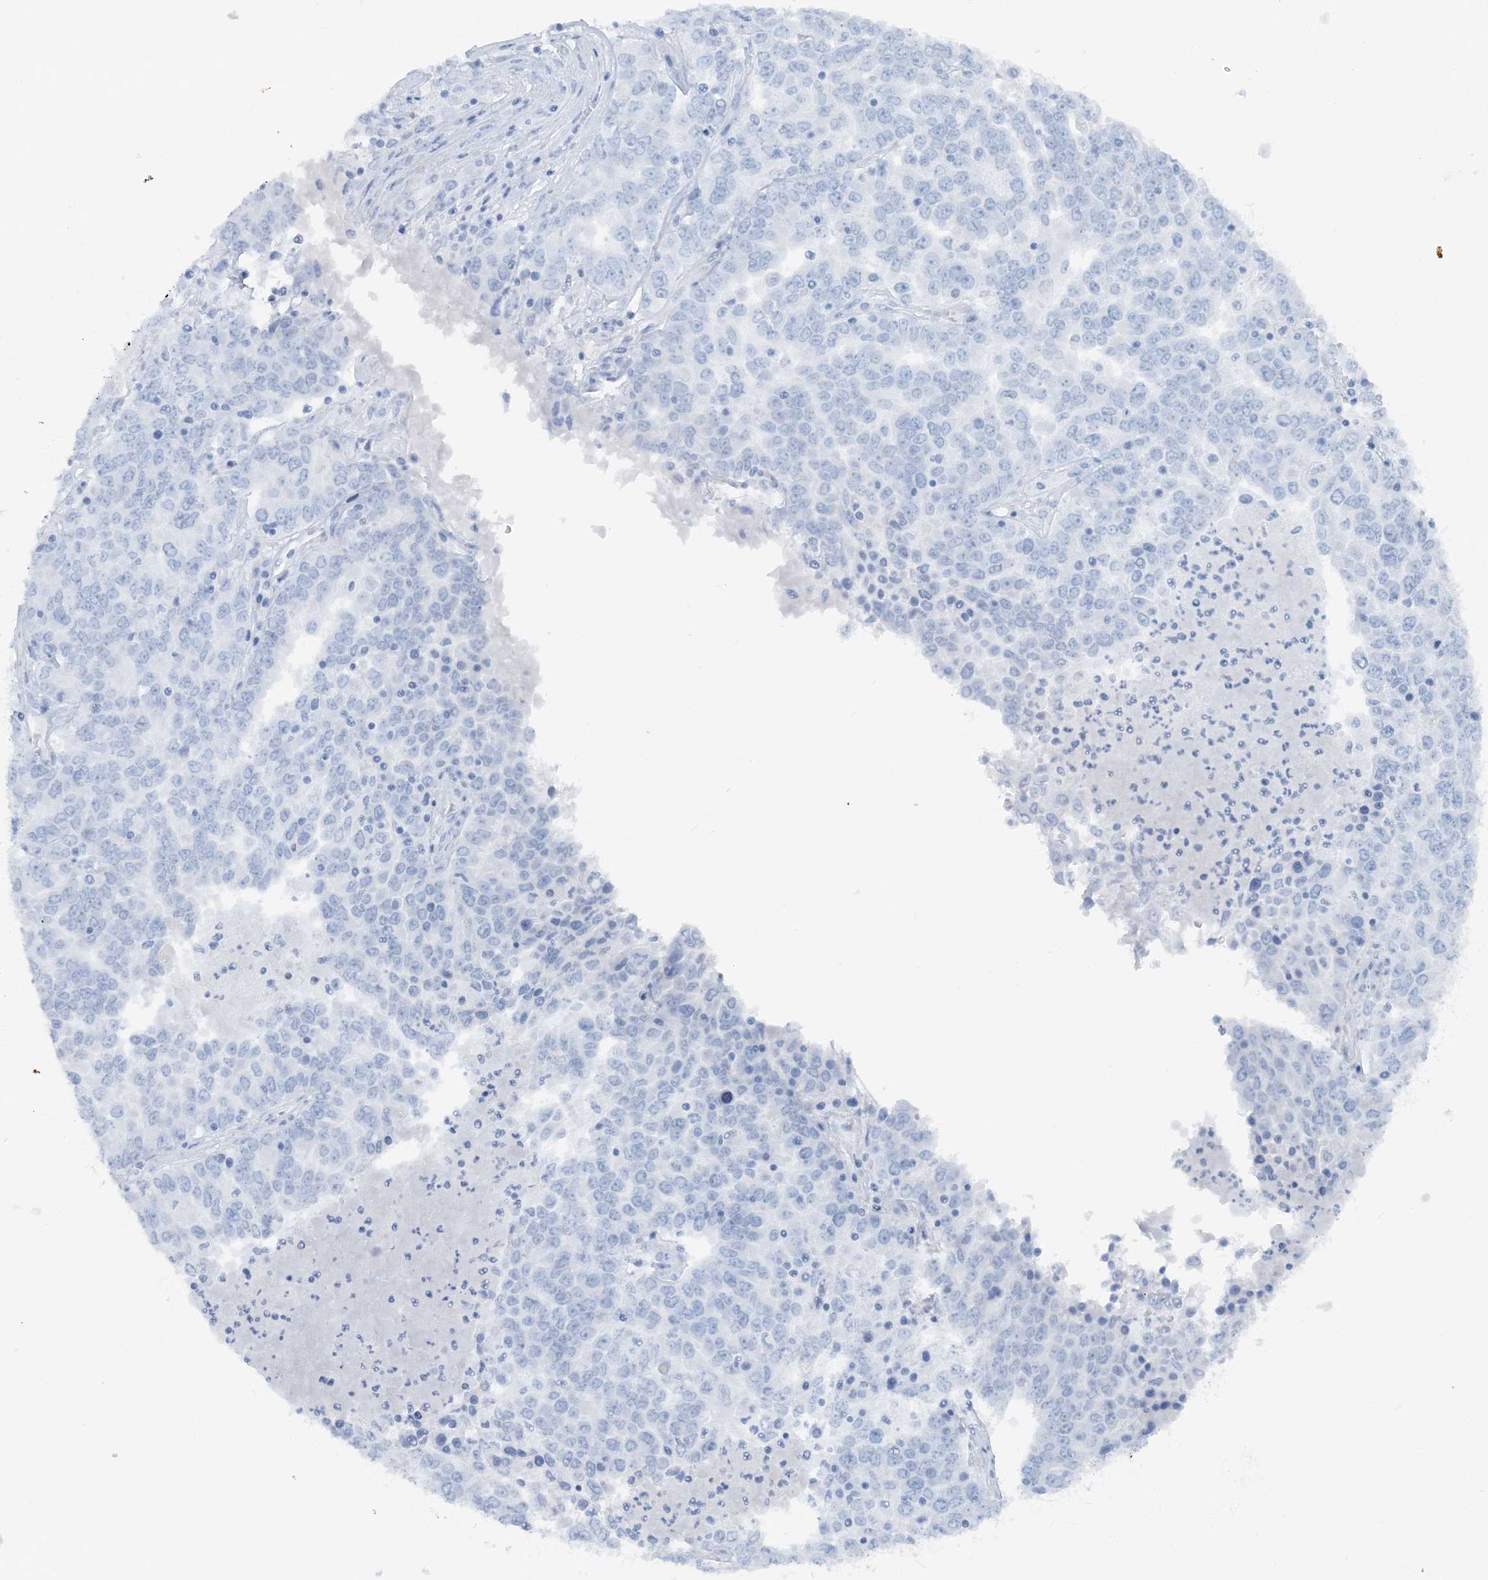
{"staining": {"intensity": "negative", "quantity": "none", "location": "none"}, "tissue": "ovarian cancer", "cell_type": "Tumor cells", "image_type": "cancer", "snomed": [{"axis": "morphology", "description": "Carcinoma, endometroid"}, {"axis": "topography", "description": "Ovary"}], "caption": "Immunohistochemical staining of human ovarian cancer (endometroid carcinoma) exhibits no significant positivity in tumor cells.", "gene": "ATP11A", "patient": {"sex": "female", "age": 62}}